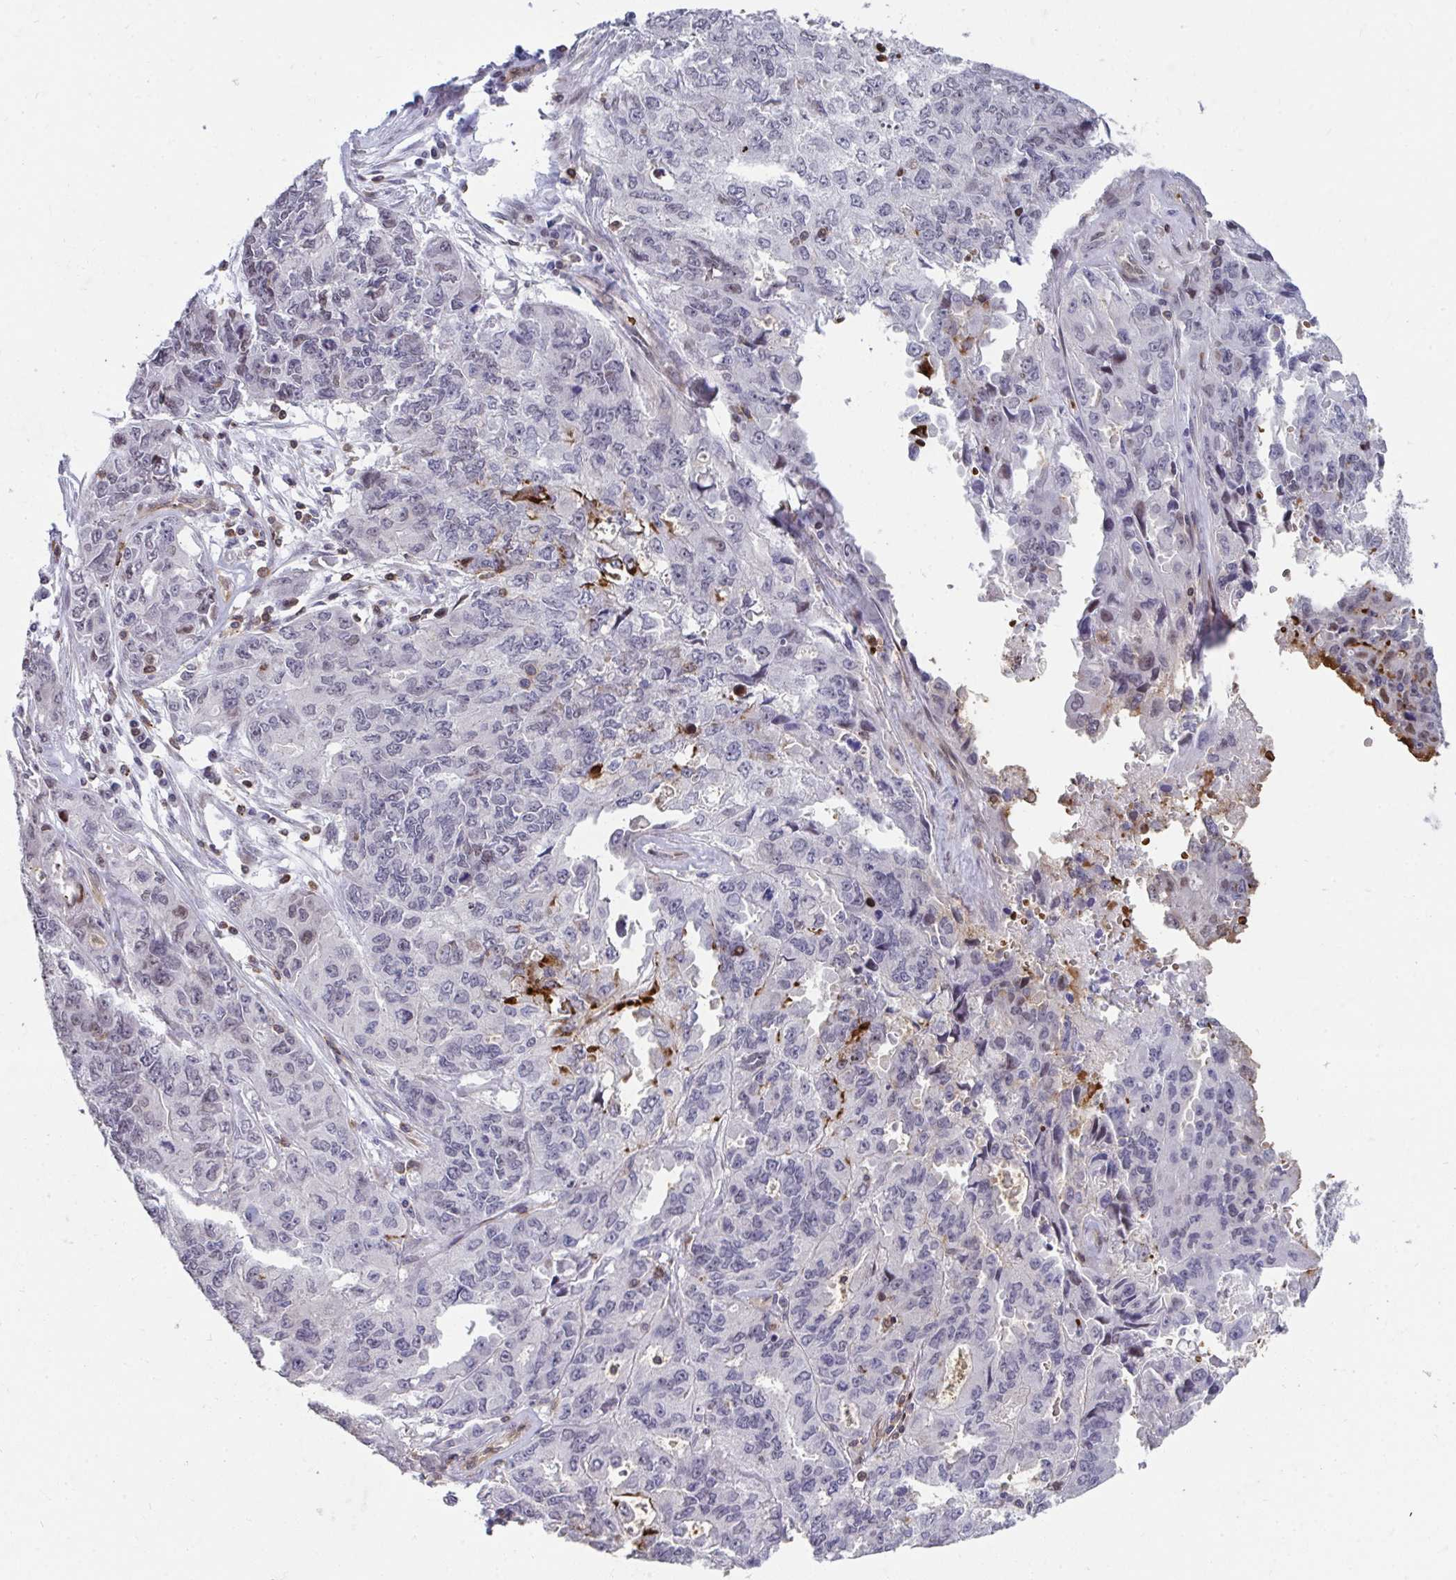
{"staining": {"intensity": "negative", "quantity": "none", "location": "none"}, "tissue": "endometrial cancer", "cell_type": "Tumor cells", "image_type": "cancer", "snomed": [{"axis": "morphology", "description": "Adenocarcinoma, NOS"}, {"axis": "topography", "description": "Uterus"}], "caption": "Protein analysis of adenocarcinoma (endometrial) exhibits no significant expression in tumor cells. (Stains: DAB immunohistochemistry with hematoxylin counter stain, Microscopy: brightfield microscopy at high magnification).", "gene": "FOXN3", "patient": {"sex": "female", "age": 79}}